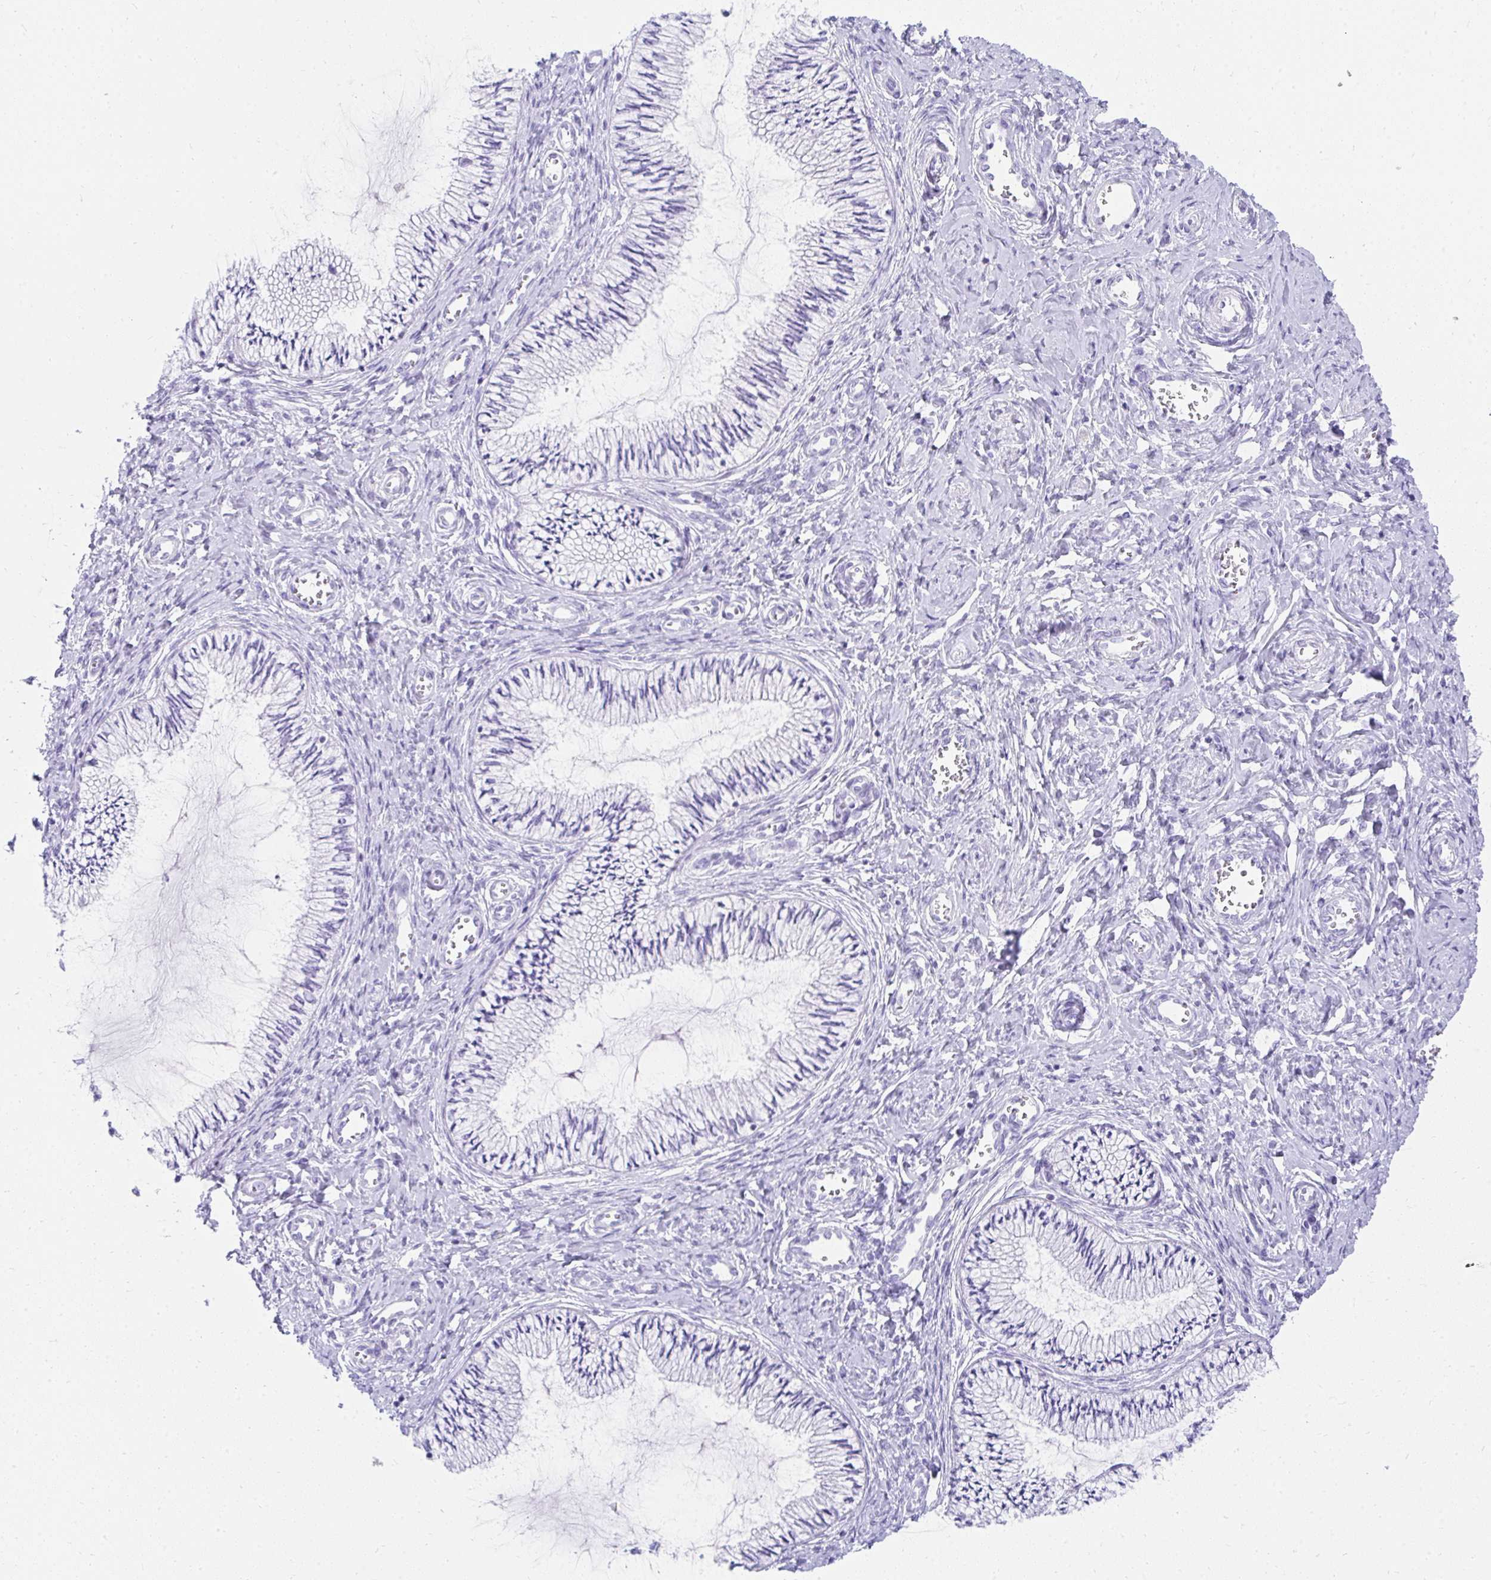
{"staining": {"intensity": "negative", "quantity": "none", "location": "none"}, "tissue": "cervix", "cell_type": "Glandular cells", "image_type": "normal", "snomed": [{"axis": "morphology", "description": "Normal tissue, NOS"}, {"axis": "topography", "description": "Cervix"}], "caption": "Unremarkable cervix was stained to show a protein in brown. There is no significant staining in glandular cells. (Stains: DAB (3,3'-diaminobenzidine) immunohistochemistry with hematoxylin counter stain, Microscopy: brightfield microscopy at high magnification).", "gene": "TNNT1", "patient": {"sex": "female", "age": 24}}